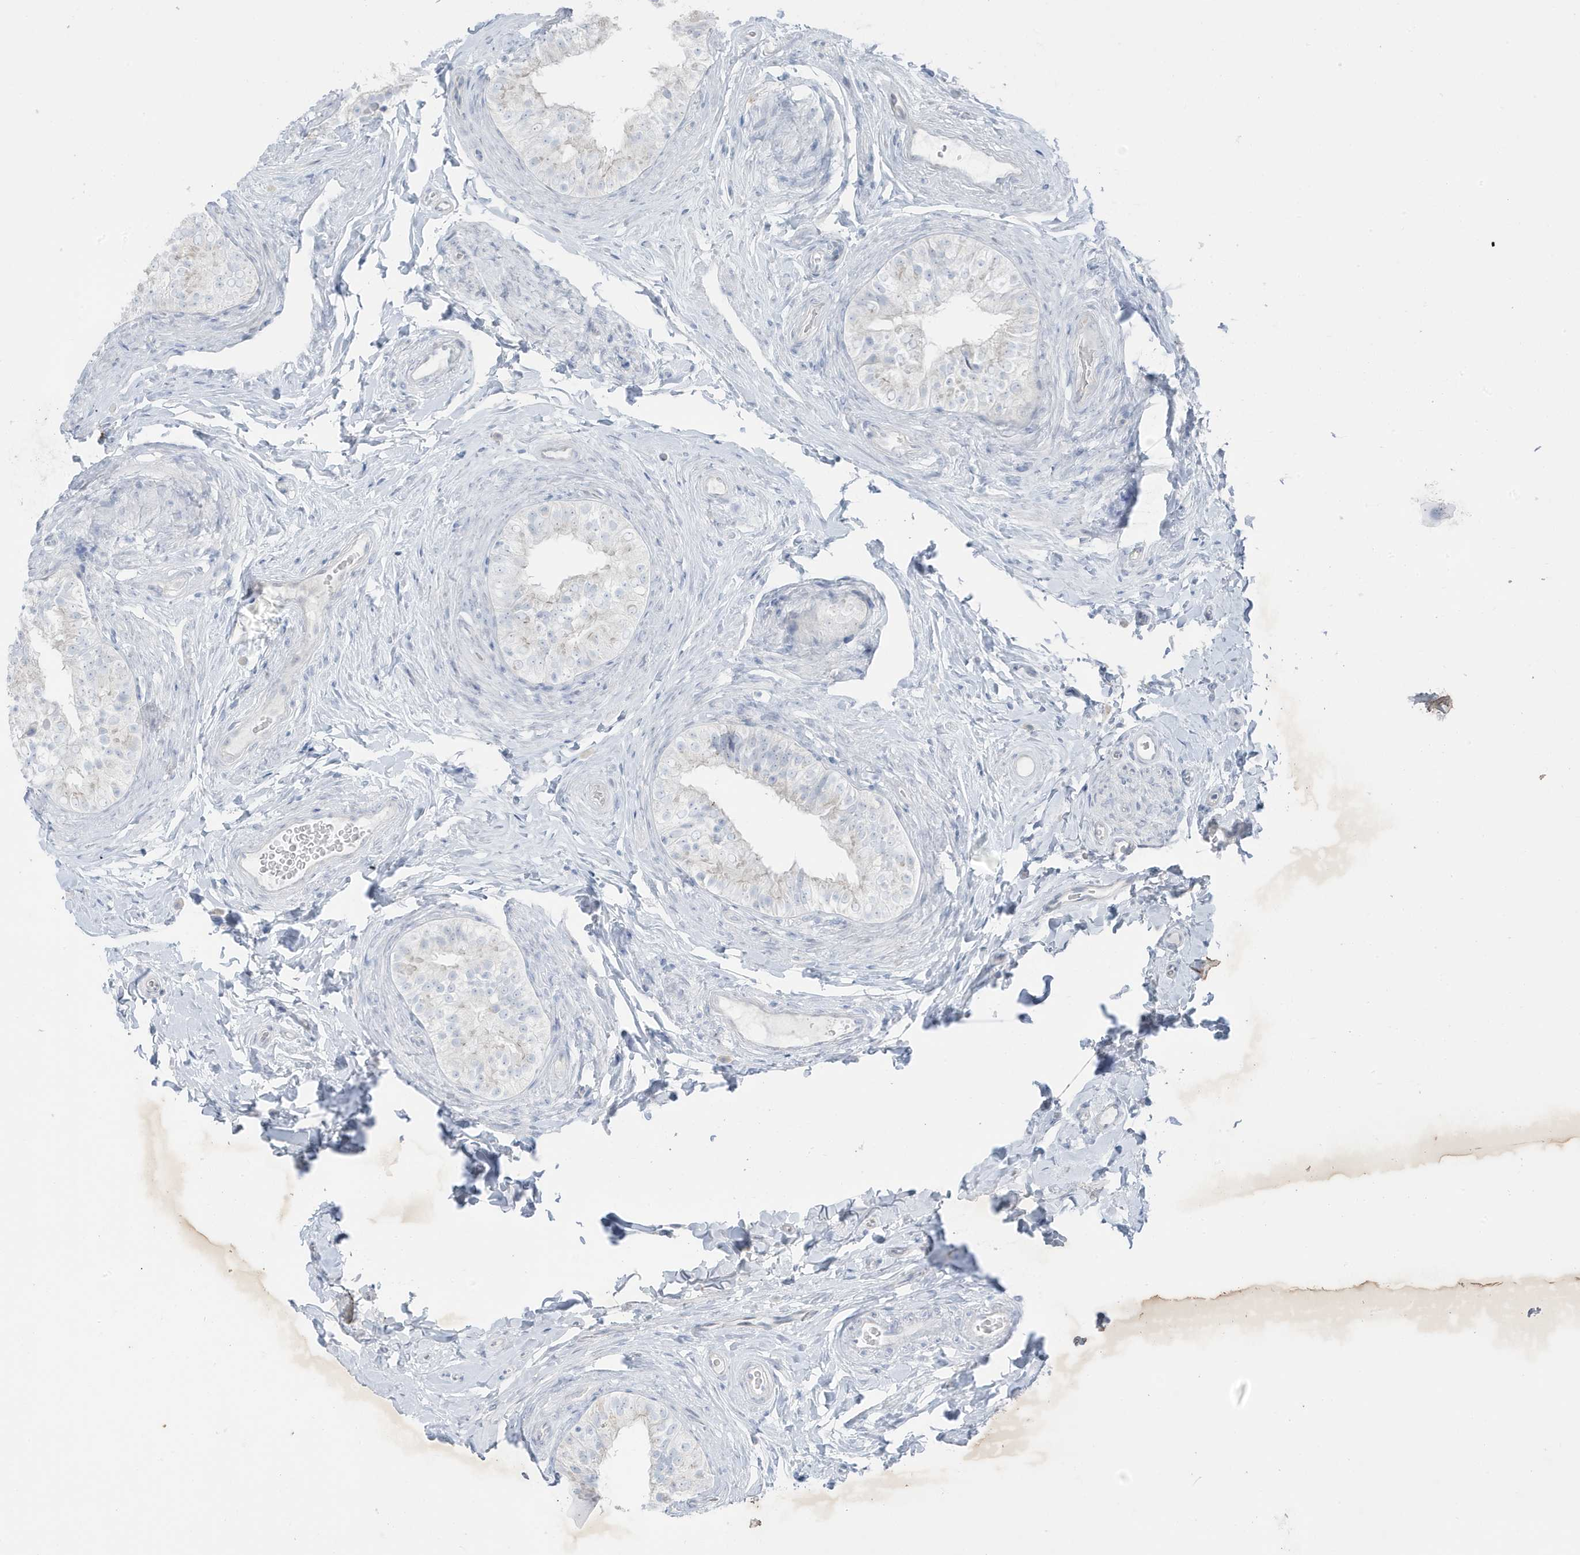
{"staining": {"intensity": "negative", "quantity": "none", "location": "none"}, "tissue": "epididymis", "cell_type": "Glandular cells", "image_type": "normal", "snomed": [{"axis": "morphology", "description": "Normal tissue, NOS"}, {"axis": "topography", "description": "Epididymis"}], "caption": "Immunohistochemistry (IHC) histopathology image of benign human epididymis stained for a protein (brown), which reveals no staining in glandular cells. (IHC, brightfield microscopy, high magnification).", "gene": "ZFP64", "patient": {"sex": "male", "age": 49}}